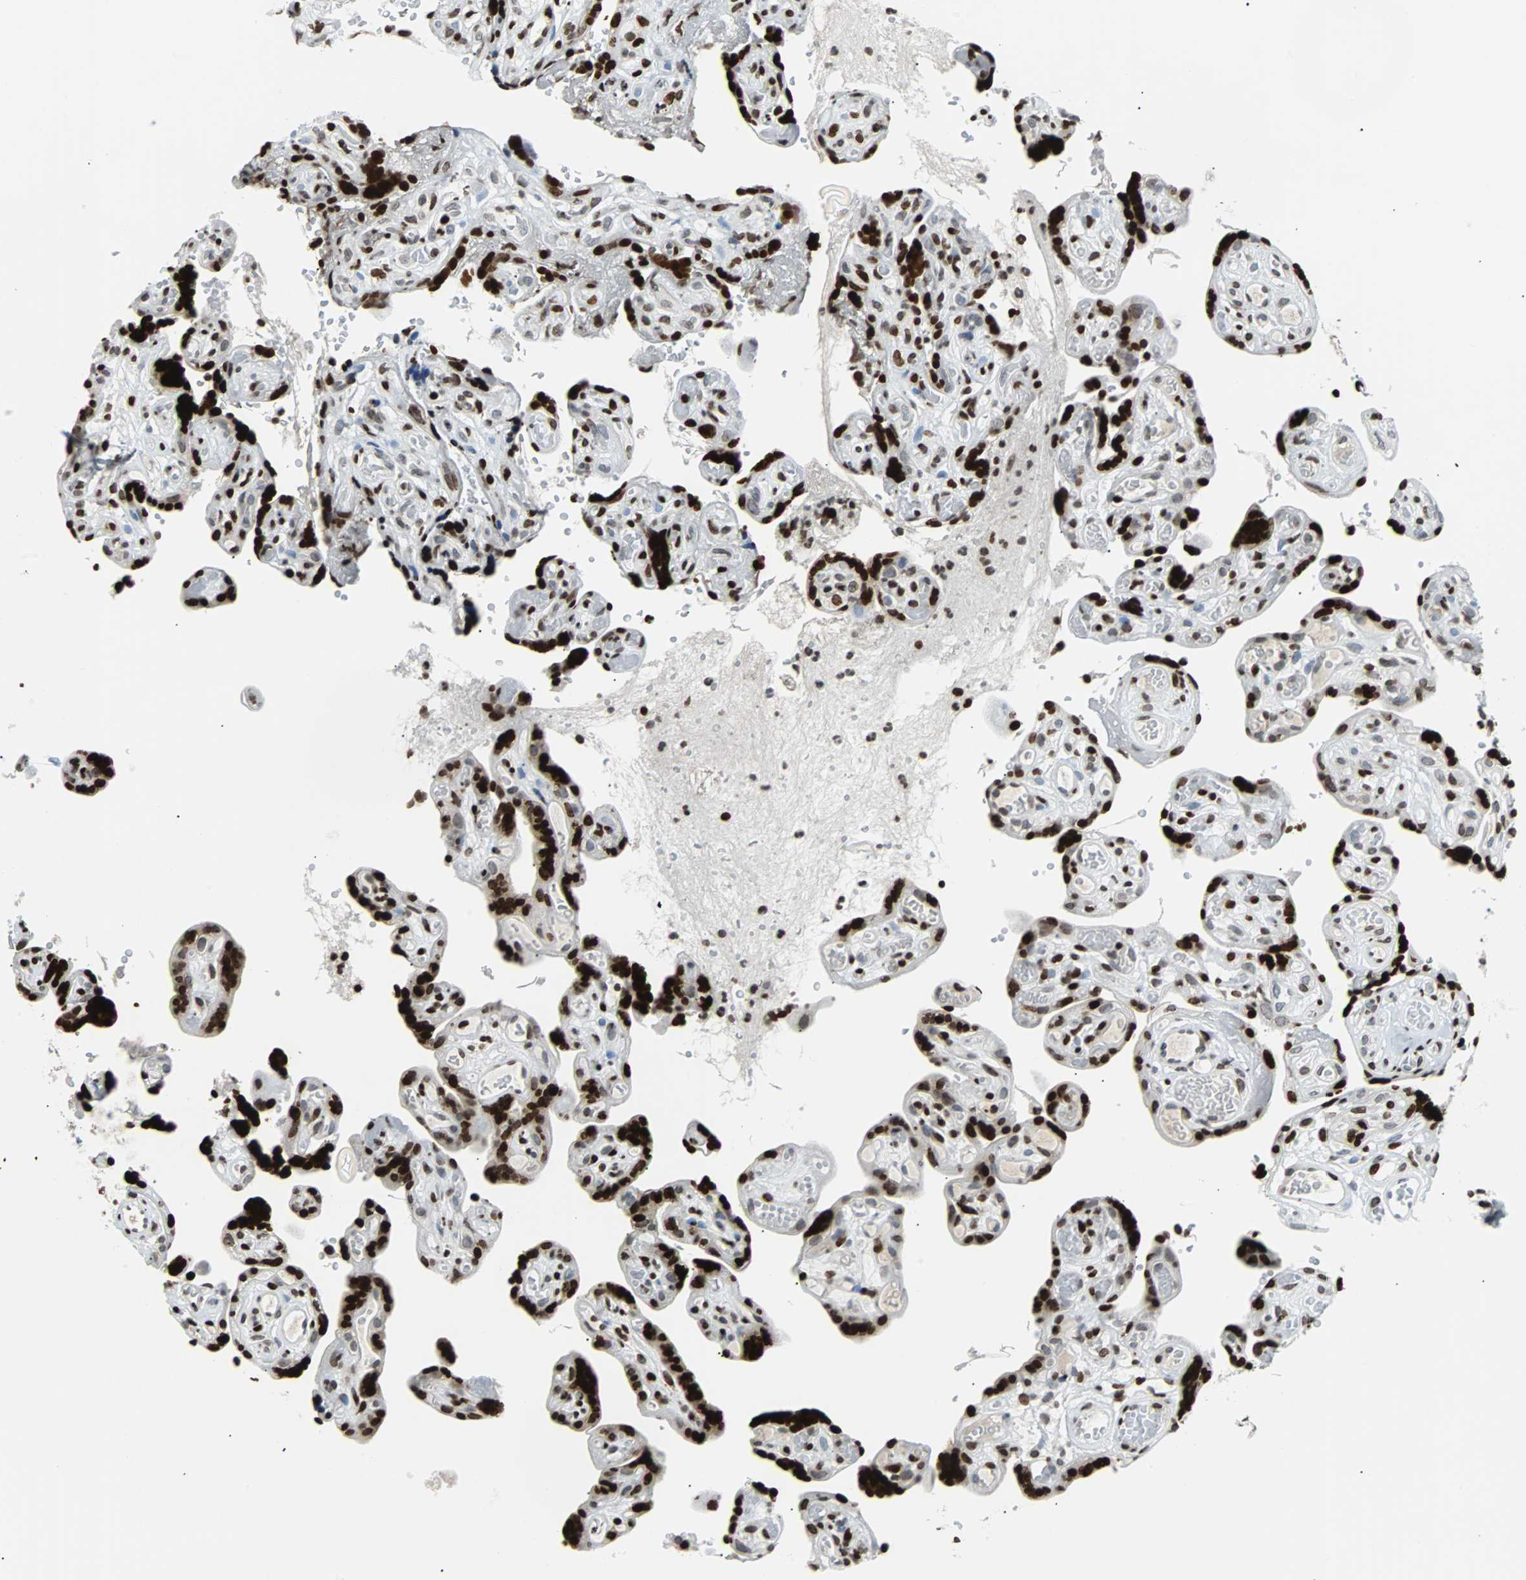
{"staining": {"intensity": "strong", "quantity": ">75%", "location": "nuclear"}, "tissue": "placenta", "cell_type": "Trophoblastic cells", "image_type": "normal", "snomed": [{"axis": "morphology", "description": "Normal tissue, NOS"}, {"axis": "topography", "description": "Placenta"}], "caption": "IHC of benign placenta displays high levels of strong nuclear staining in about >75% of trophoblastic cells.", "gene": "ZNF131", "patient": {"sex": "female", "age": 30}}